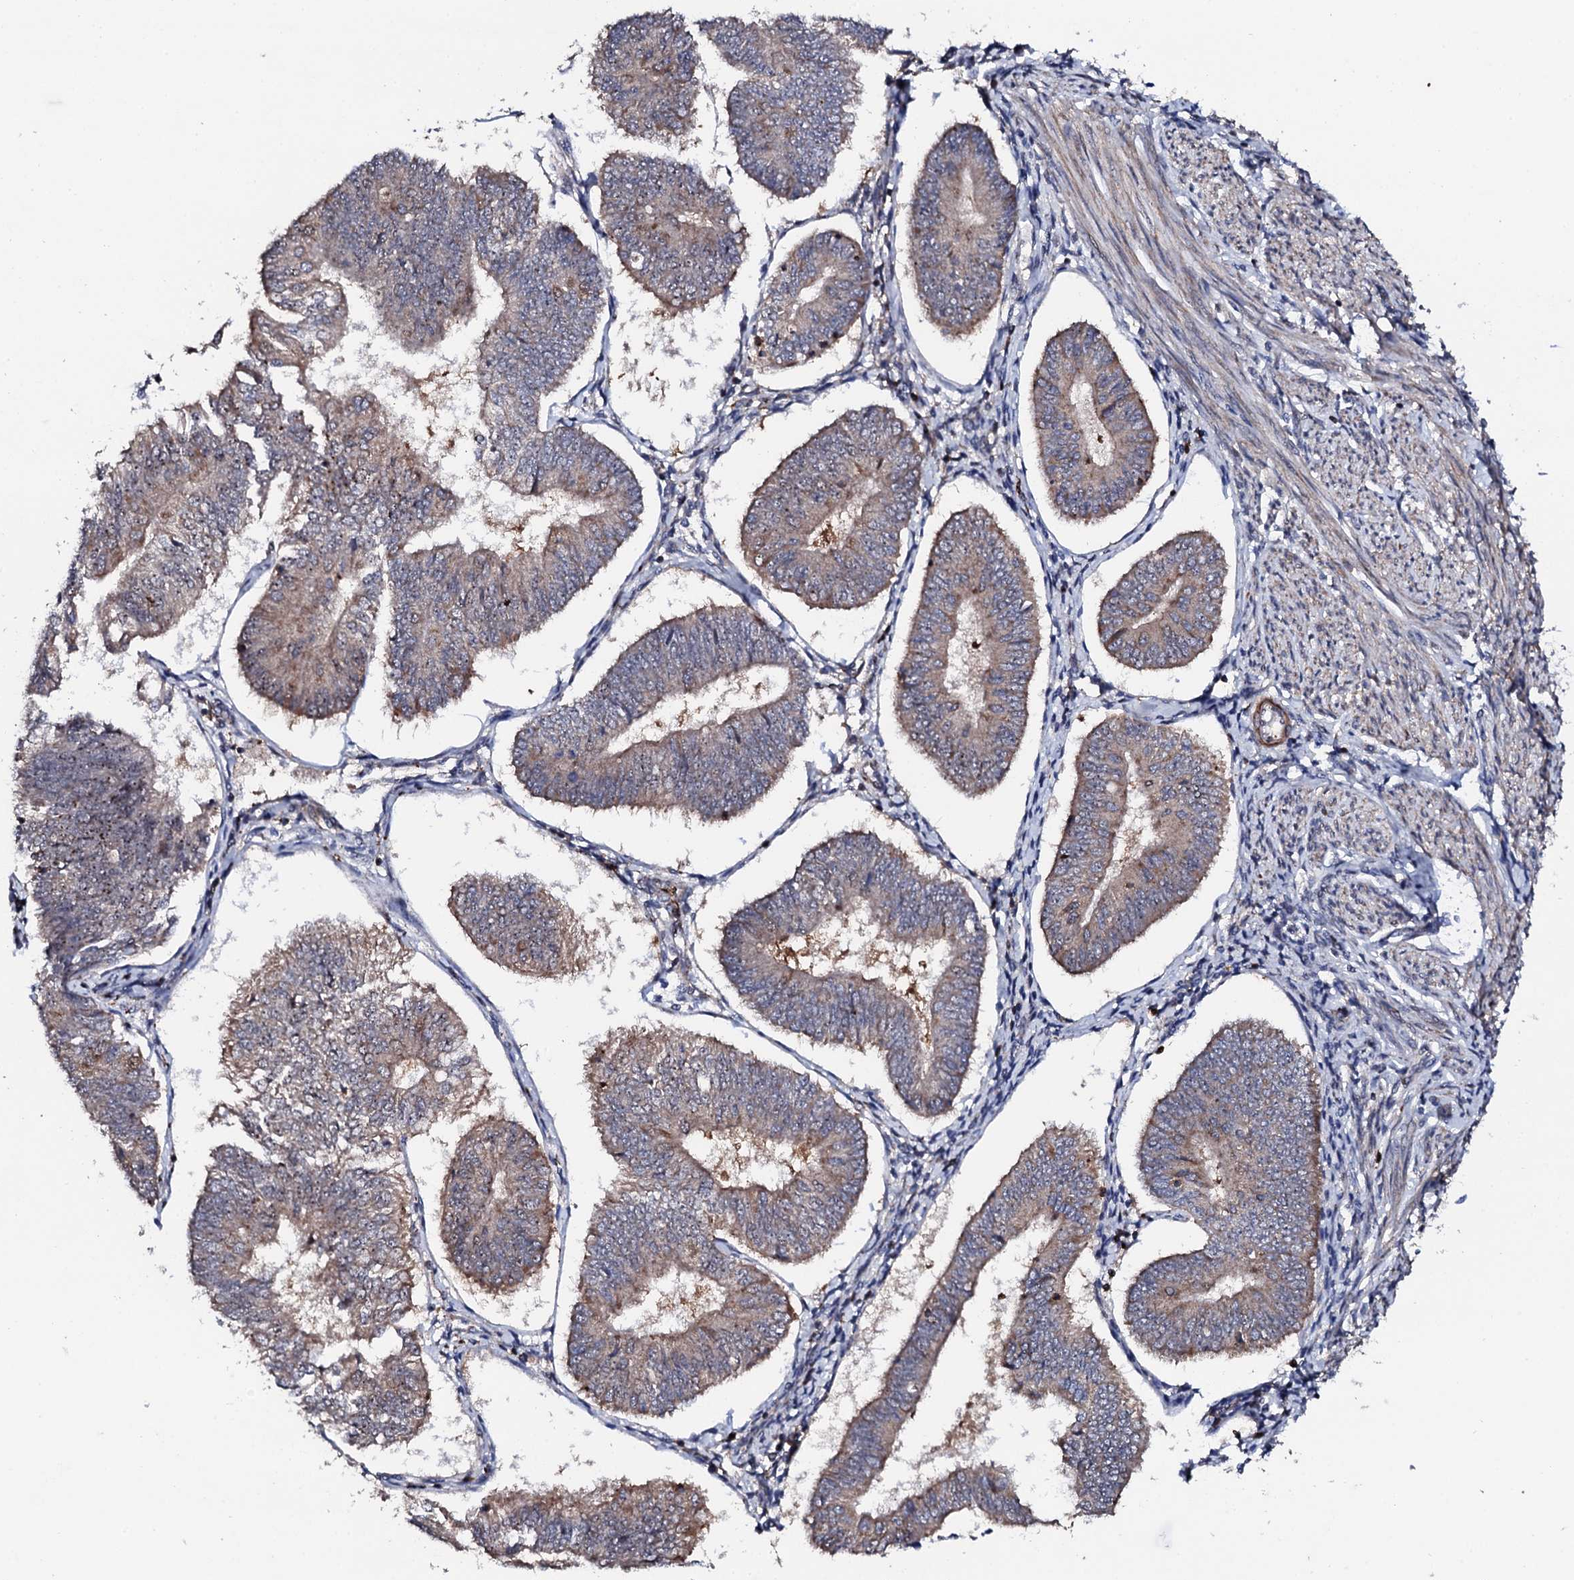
{"staining": {"intensity": "weak", "quantity": "25%-75%", "location": "cytoplasmic/membranous,nuclear"}, "tissue": "endometrial cancer", "cell_type": "Tumor cells", "image_type": "cancer", "snomed": [{"axis": "morphology", "description": "Adenocarcinoma, NOS"}, {"axis": "topography", "description": "Endometrium"}], "caption": "Endometrial adenocarcinoma stained with DAB (3,3'-diaminobenzidine) IHC displays low levels of weak cytoplasmic/membranous and nuclear expression in approximately 25%-75% of tumor cells.", "gene": "GTPBP4", "patient": {"sex": "female", "age": 58}}